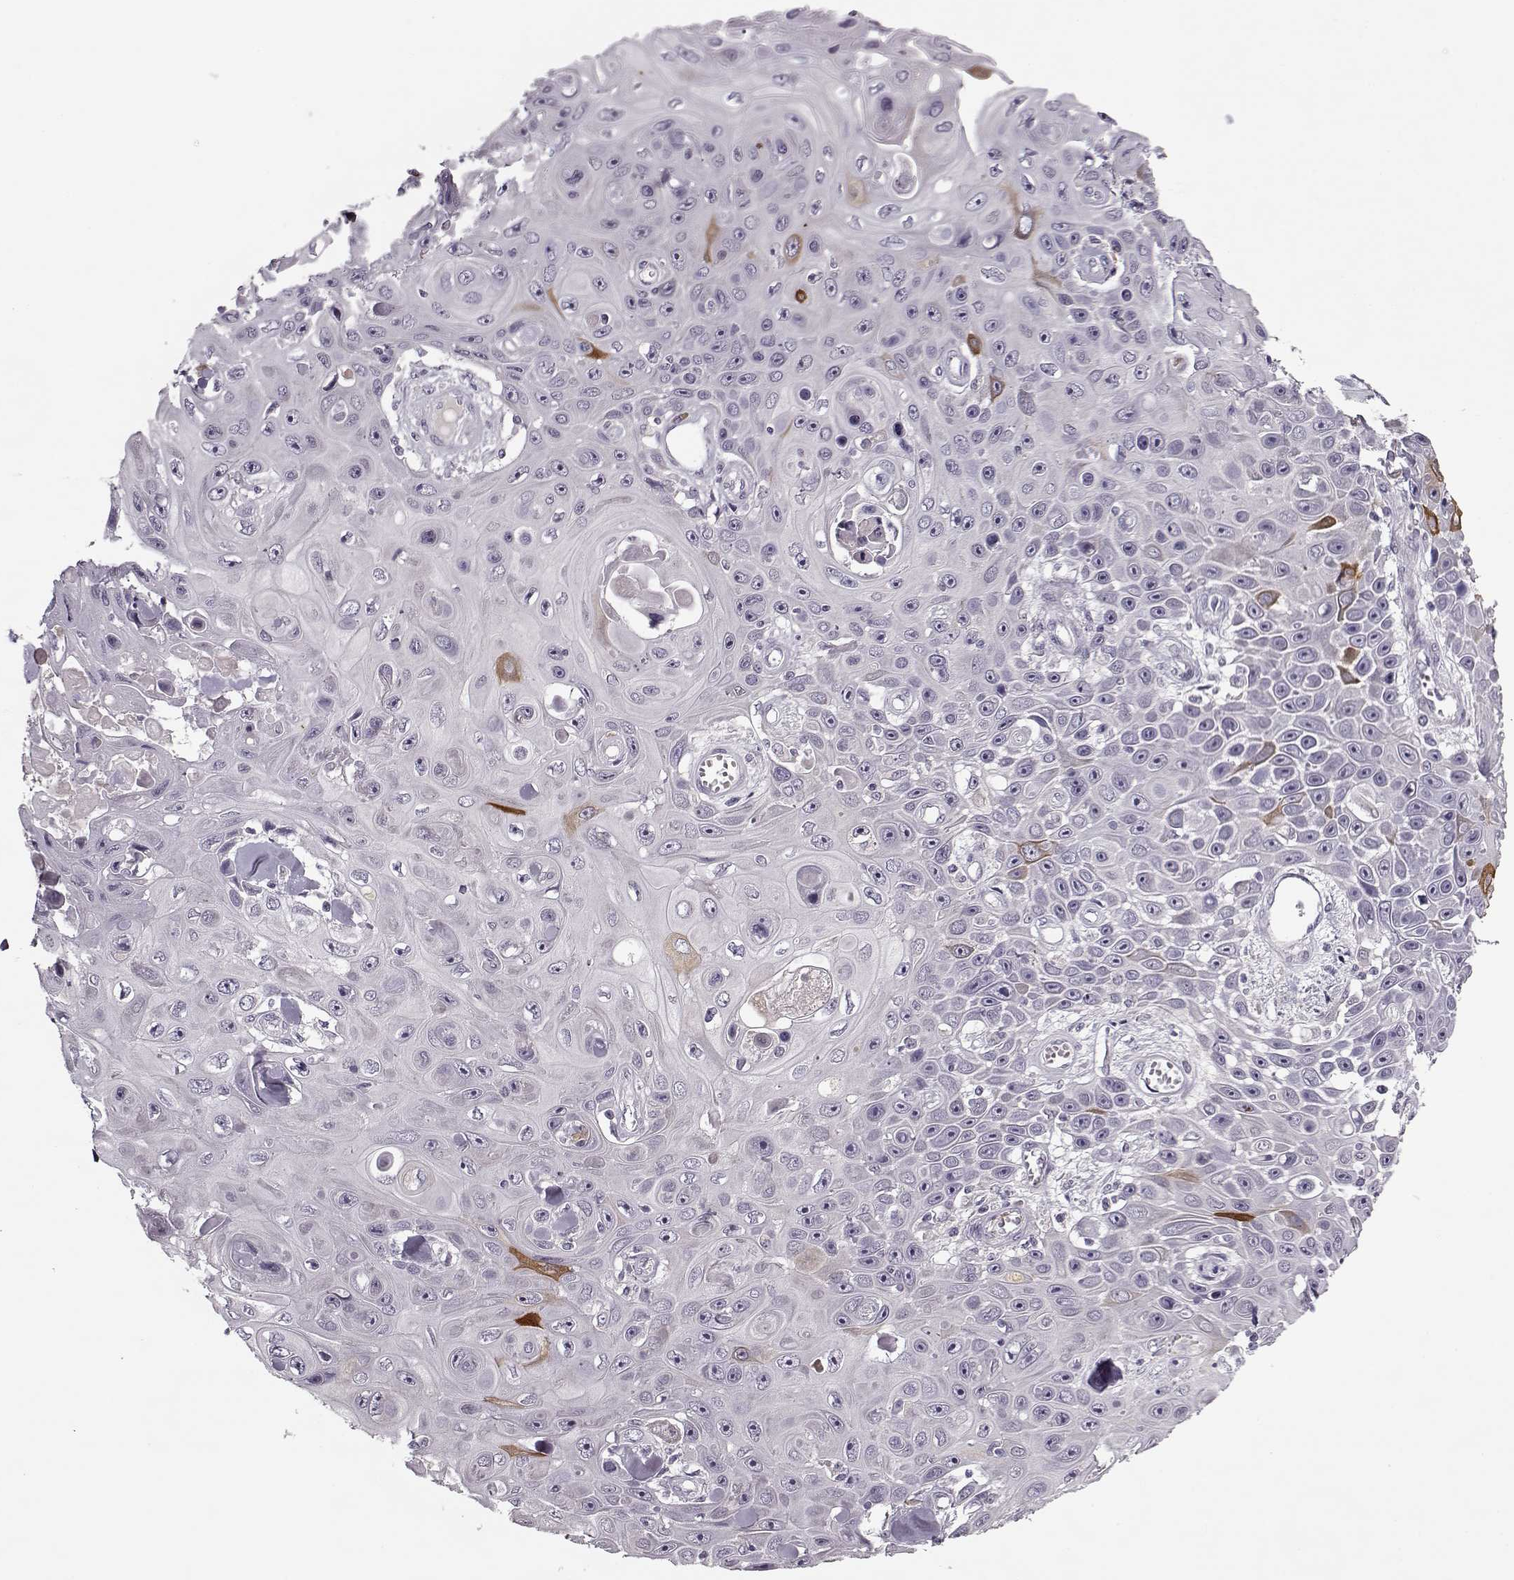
{"staining": {"intensity": "negative", "quantity": "none", "location": "none"}, "tissue": "skin cancer", "cell_type": "Tumor cells", "image_type": "cancer", "snomed": [{"axis": "morphology", "description": "Squamous cell carcinoma, NOS"}, {"axis": "topography", "description": "Skin"}], "caption": "A high-resolution photomicrograph shows immunohistochemistry staining of skin cancer, which reveals no significant staining in tumor cells.", "gene": "KRT9", "patient": {"sex": "male", "age": 82}}